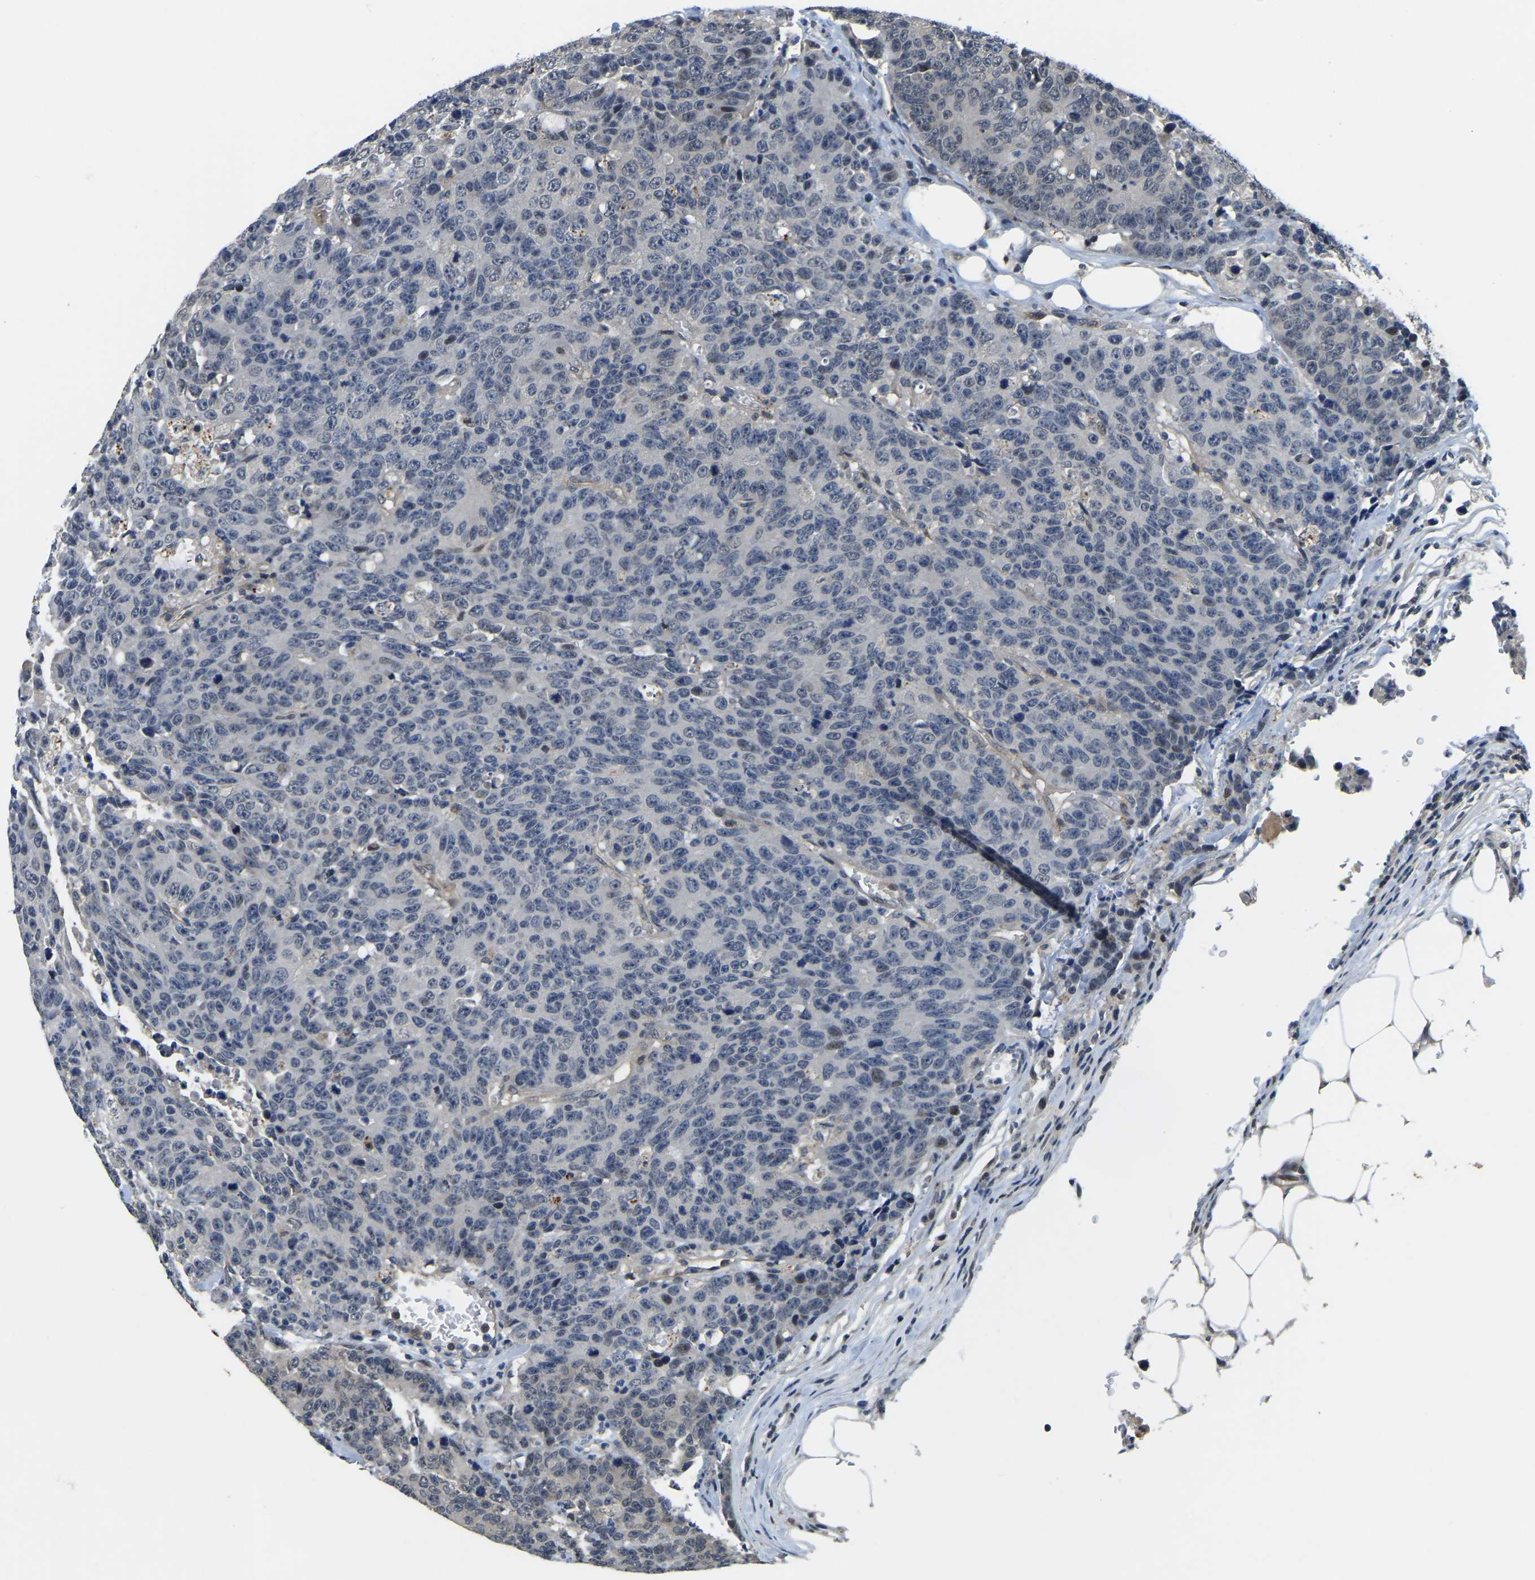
{"staining": {"intensity": "negative", "quantity": "none", "location": "none"}, "tissue": "colorectal cancer", "cell_type": "Tumor cells", "image_type": "cancer", "snomed": [{"axis": "morphology", "description": "Adenocarcinoma, NOS"}, {"axis": "topography", "description": "Colon"}], "caption": "The micrograph exhibits no staining of tumor cells in colorectal adenocarcinoma. The staining was performed using DAB (3,3'-diaminobenzidine) to visualize the protein expression in brown, while the nuclei were stained in blue with hematoxylin (Magnification: 20x).", "gene": "AHNAK", "patient": {"sex": "female", "age": 86}}